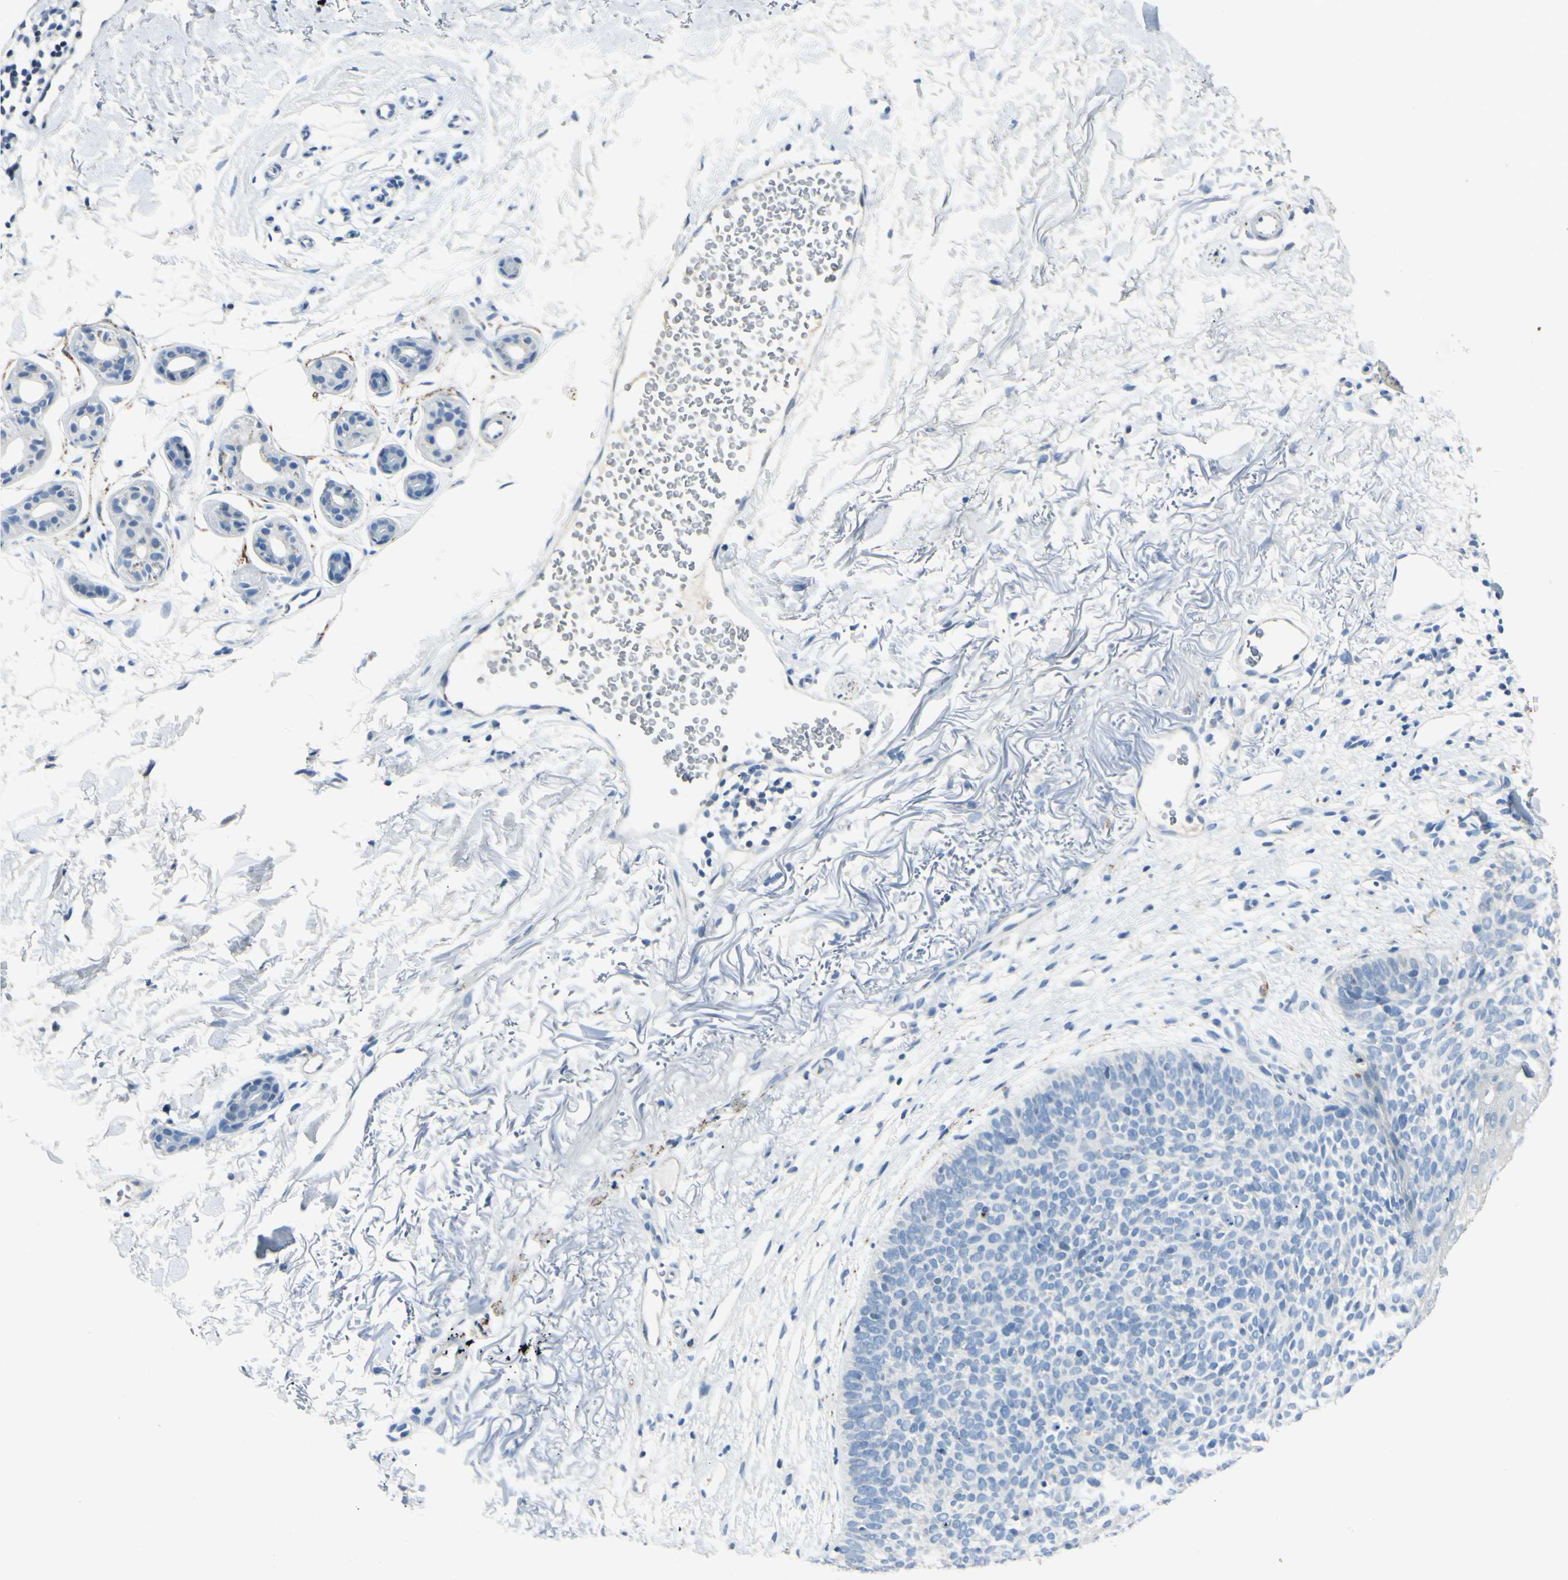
{"staining": {"intensity": "negative", "quantity": "none", "location": "none"}, "tissue": "skin cancer", "cell_type": "Tumor cells", "image_type": "cancer", "snomed": [{"axis": "morphology", "description": "Basal cell carcinoma"}, {"axis": "topography", "description": "Skin"}], "caption": "This is an immunohistochemistry photomicrograph of human basal cell carcinoma (skin). There is no staining in tumor cells.", "gene": "SNAP91", "patient": {"sex": "female", "age": 70}}